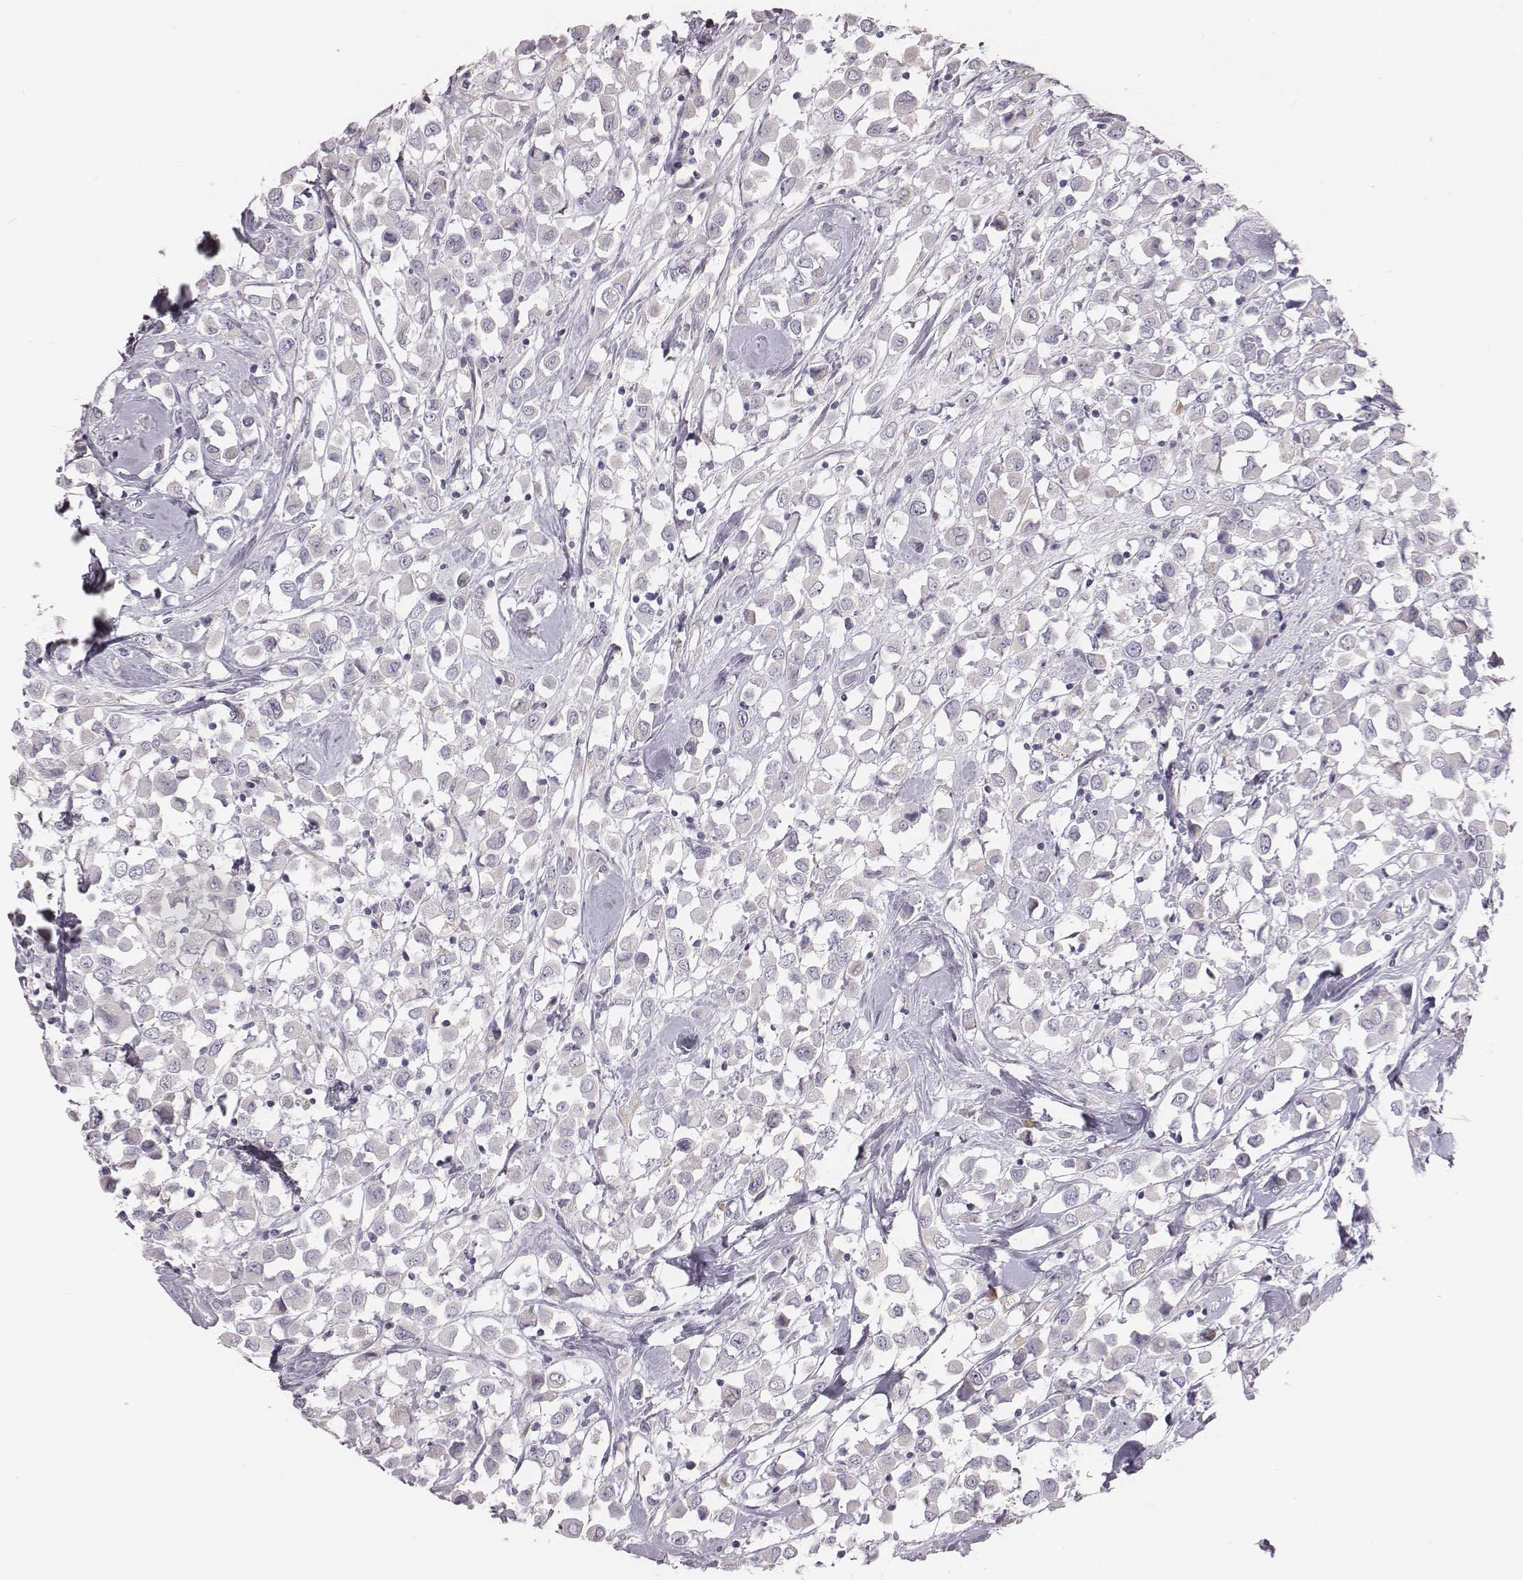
{"staining": {"intensity": "negative", "quantity": "none", "location": "none"}, "tissue": "breast cancer", "cell_type": "Tumor cells", "image_type": "cancer", "snomed": [{"axis": "morphology", "description": "Duct carcinoma"}, {"axis": "topography", "description": "Breast"}], "caption": "An immunohistochemistry photomicrograph of breast intraductal carcinoma is shown. There is no staining in tumor cells of breast intraductal carcinoma. Nuclei are stained in blue.", "gene": "C6orf58", "patient": {"sex": "female", "age": 61}}